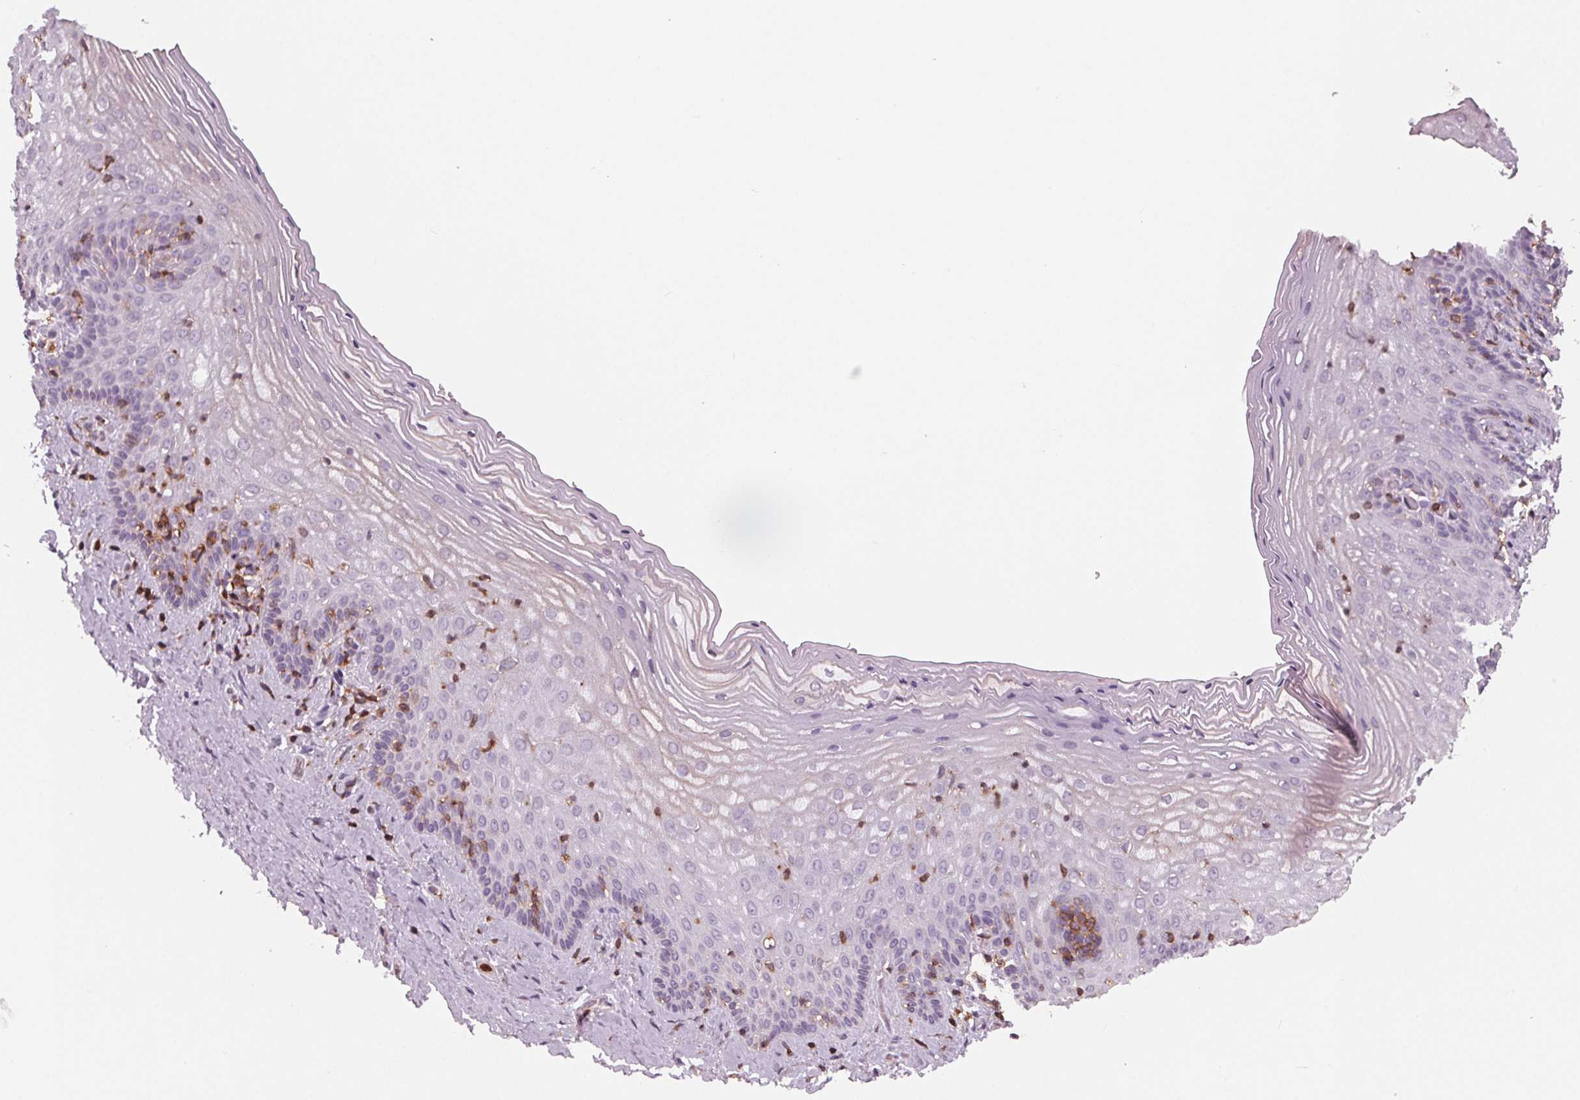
{"staining": {"intensity": "negative", "quantity": "none", "location": "none"}, "tissue": "vagina", "cell_type": "Squamous epithelial cells", "image_type": "normal", "snomed": [{"axis": "morphology", "description": "Normal tissue, NOS"}, {"axis": "topography", "description": "Vagina"}], "caption": "A high-resolution histopathology image shows immunohistochemistry (IHC) staining of normal vagina, which reveals no significant staining in squamous epithelial cells.", "gene": "ARHGAP25", "patient": {"sex": "female", "age": 45}}